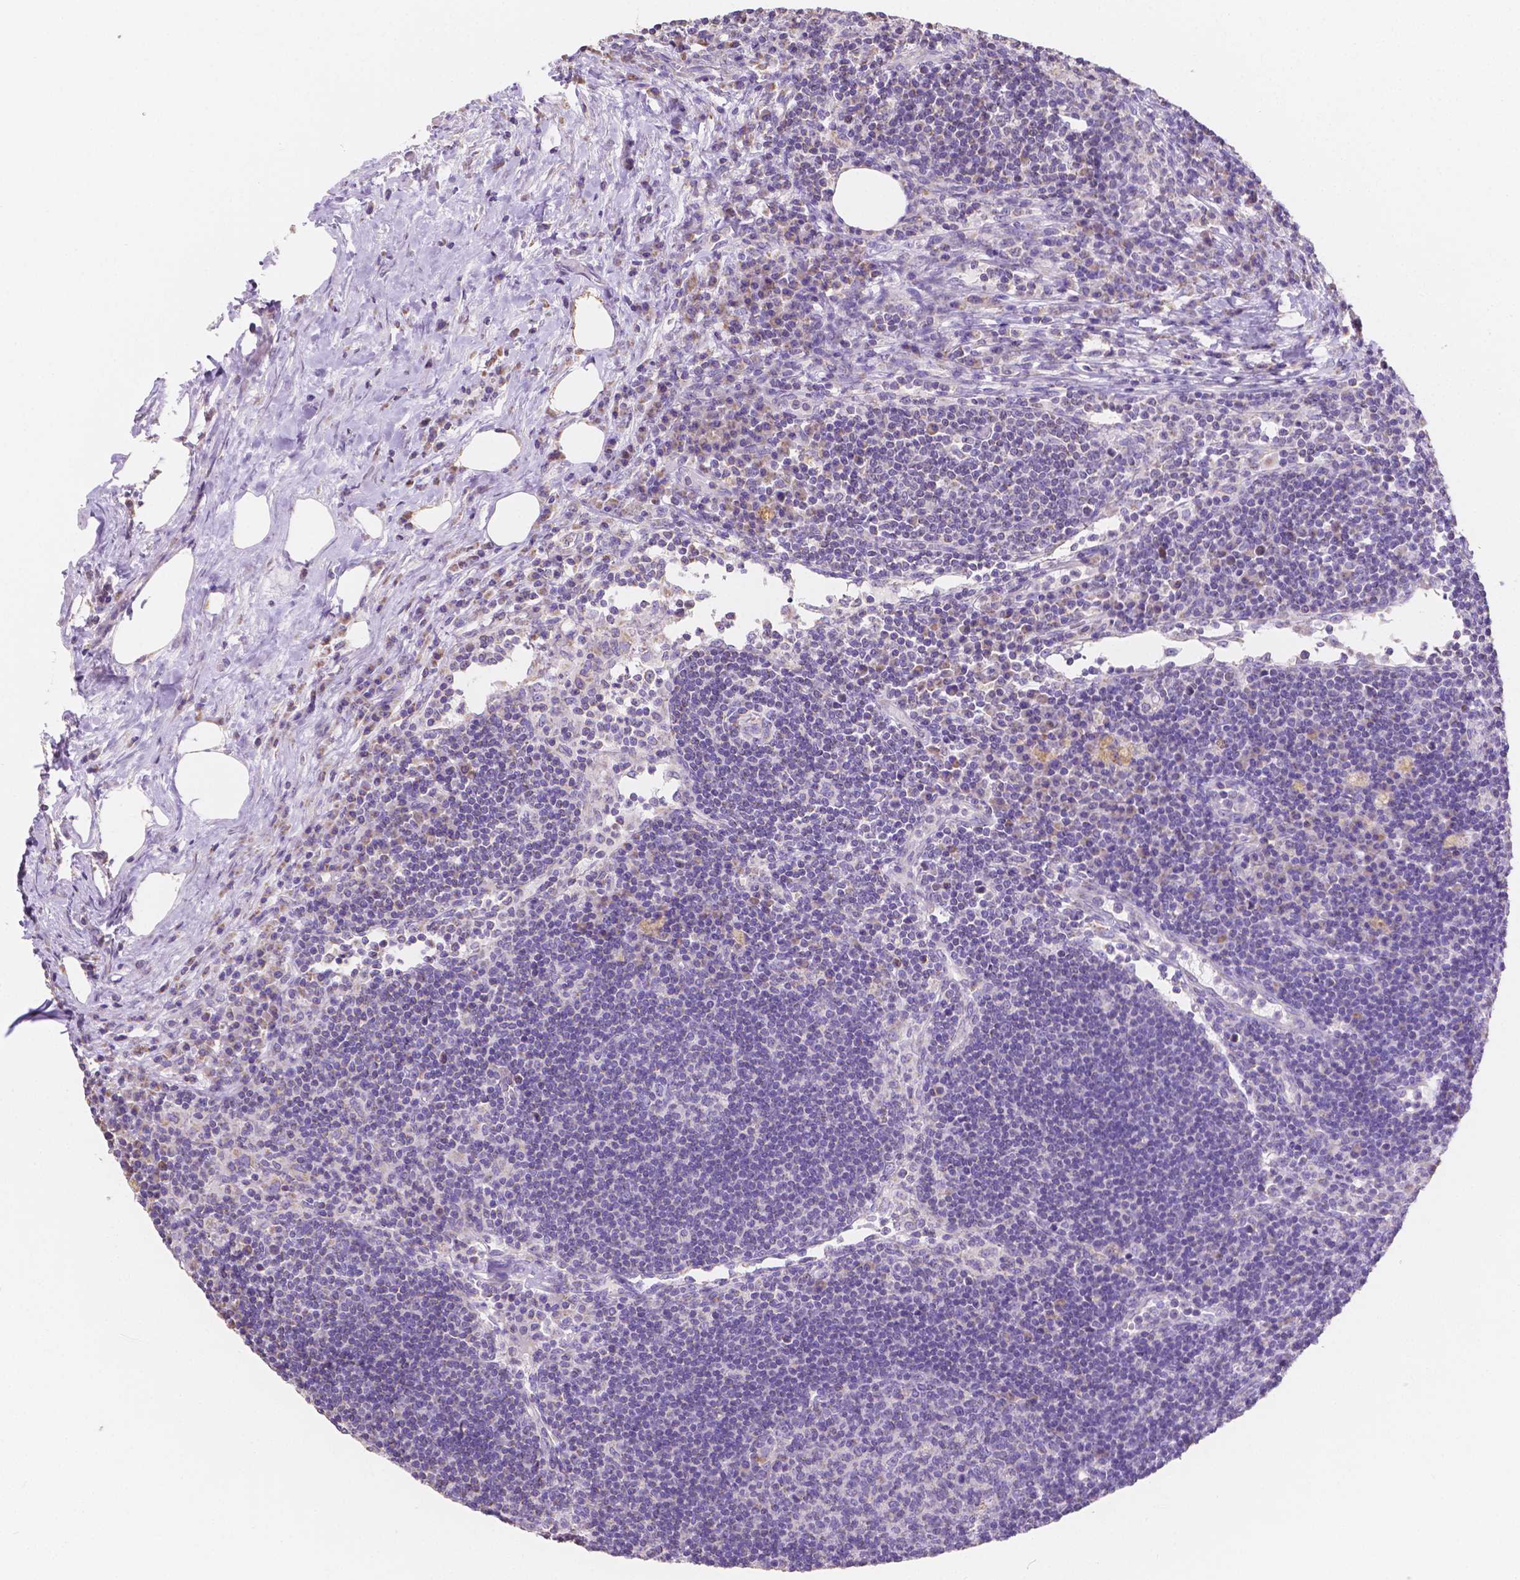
{"staining": {"intensity": "negative", "quantity": "none", "location": "none"}, "tissue": "lymph node", "cell_type": "Germinal center cells", "image_type": "normal", "snomed": [{"axis": "morphology", "description": "Normal tissue, NOS"}, {"axis": "topography", "description": "Lymph node"}], "caption": "Immunohistochemistry histopathology image of unremarkable human lymph node stained for a protein (brown), which shows no staining in germinal center cells.", "gene": "TMEM130", "patient": {"sex": "male", "age": 67}}